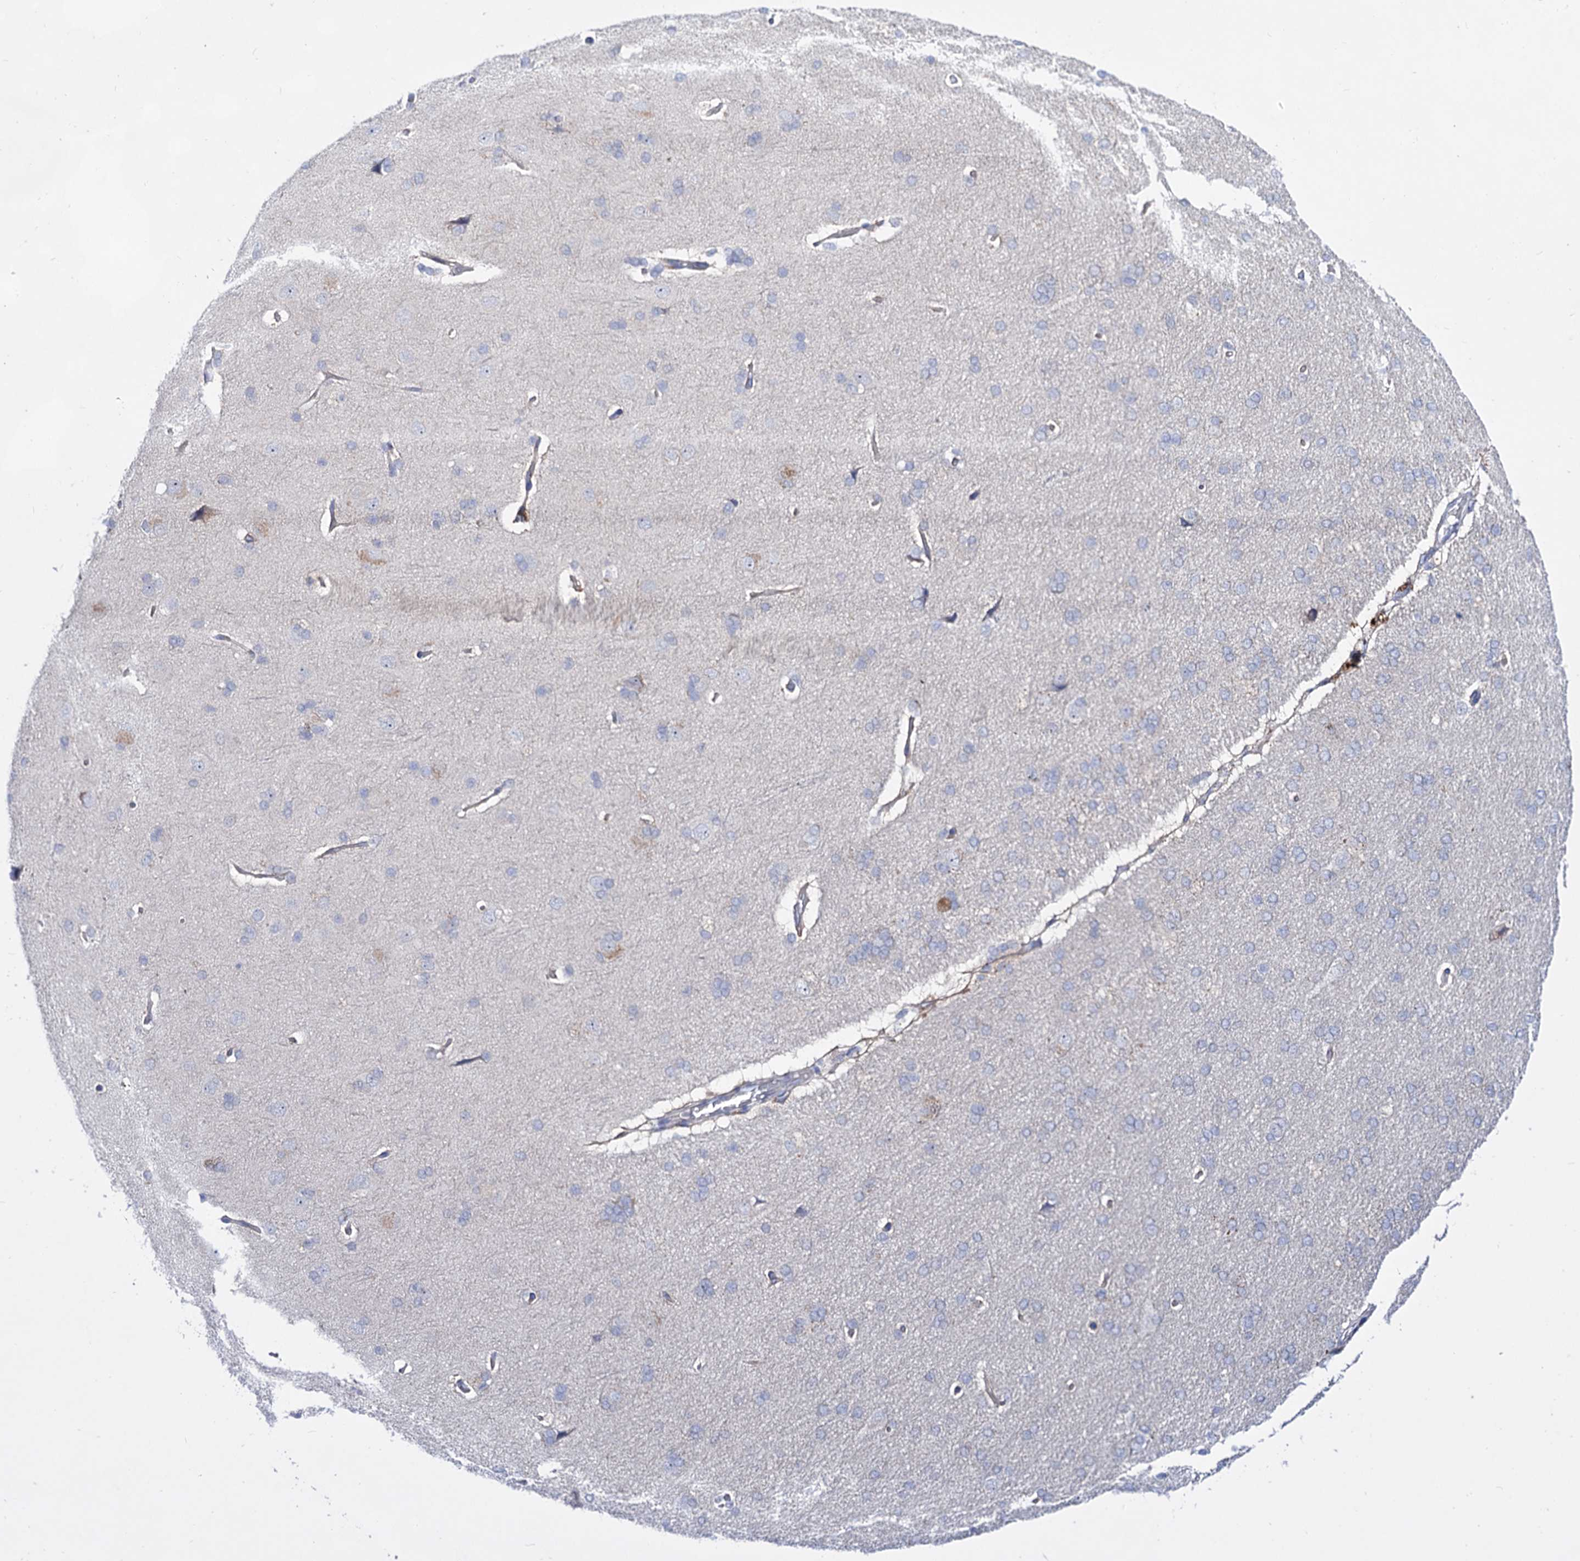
{"staining": {"intensity": "weak", "quantity": "<25%", "location": "cytoplasmic/membranous"}, "tissue": "cerebral cortex", "cell_type": "Endothelial cells", "image_type": "normal", "snomed": [{"axis": "morphology", "description": "Normal tissue, NOS"}, {"axis": "topography", "description": "Cerebral cortex"}], "caption": "Endothelial cells are negative for brown protein staining in normal cerebral cortex. (DAB immunohistochemistry visualized using brightfield microscopy, high magnification).", "gene": "PLIN1", "patient": {"sex": "male", "age": 62}}